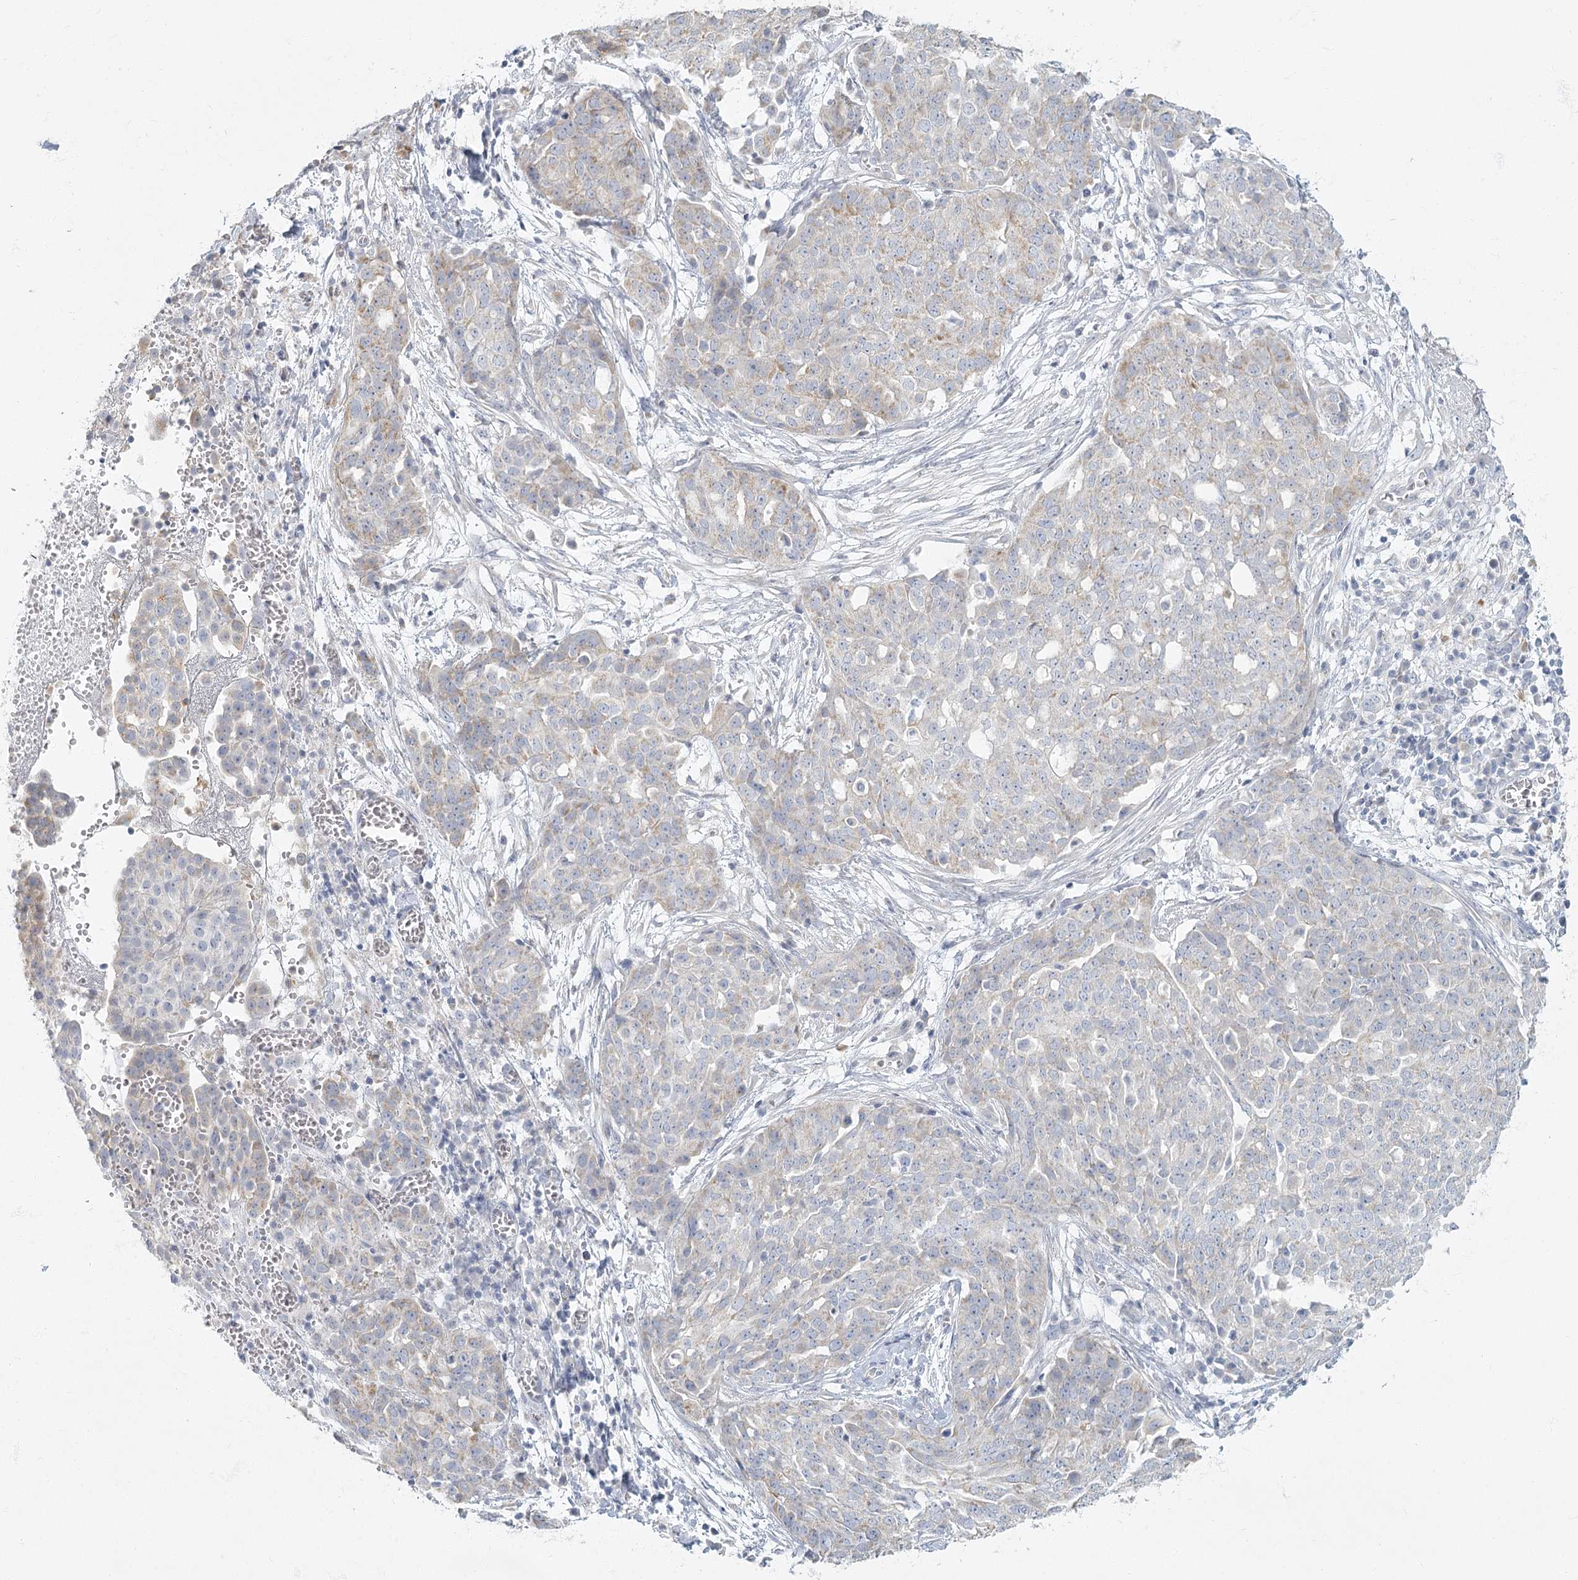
{"staining": {"intensity": "weak", "quantity": "<25%", "location": "cytoplasmic/membranous"}, "tissue": "ovarian cancer", "cell_type": "Tumor cells", "image_type": "cancer", "snomed": [{"axis": "morphology", "description": "Cystadenocarcinoma, serous, NOS"}, {"axis": "topography", "description": "Soft tissue"}, {"axis": "topography", "description": "Ovary"}], "caption": "A micrograph of ovarian cancer (serous cystadenocarcinoma) stained for a protein reveals no brown staining in tumor cells.", "gene": "FAM110C", "patient": {"sex": "female", "age": 57}}